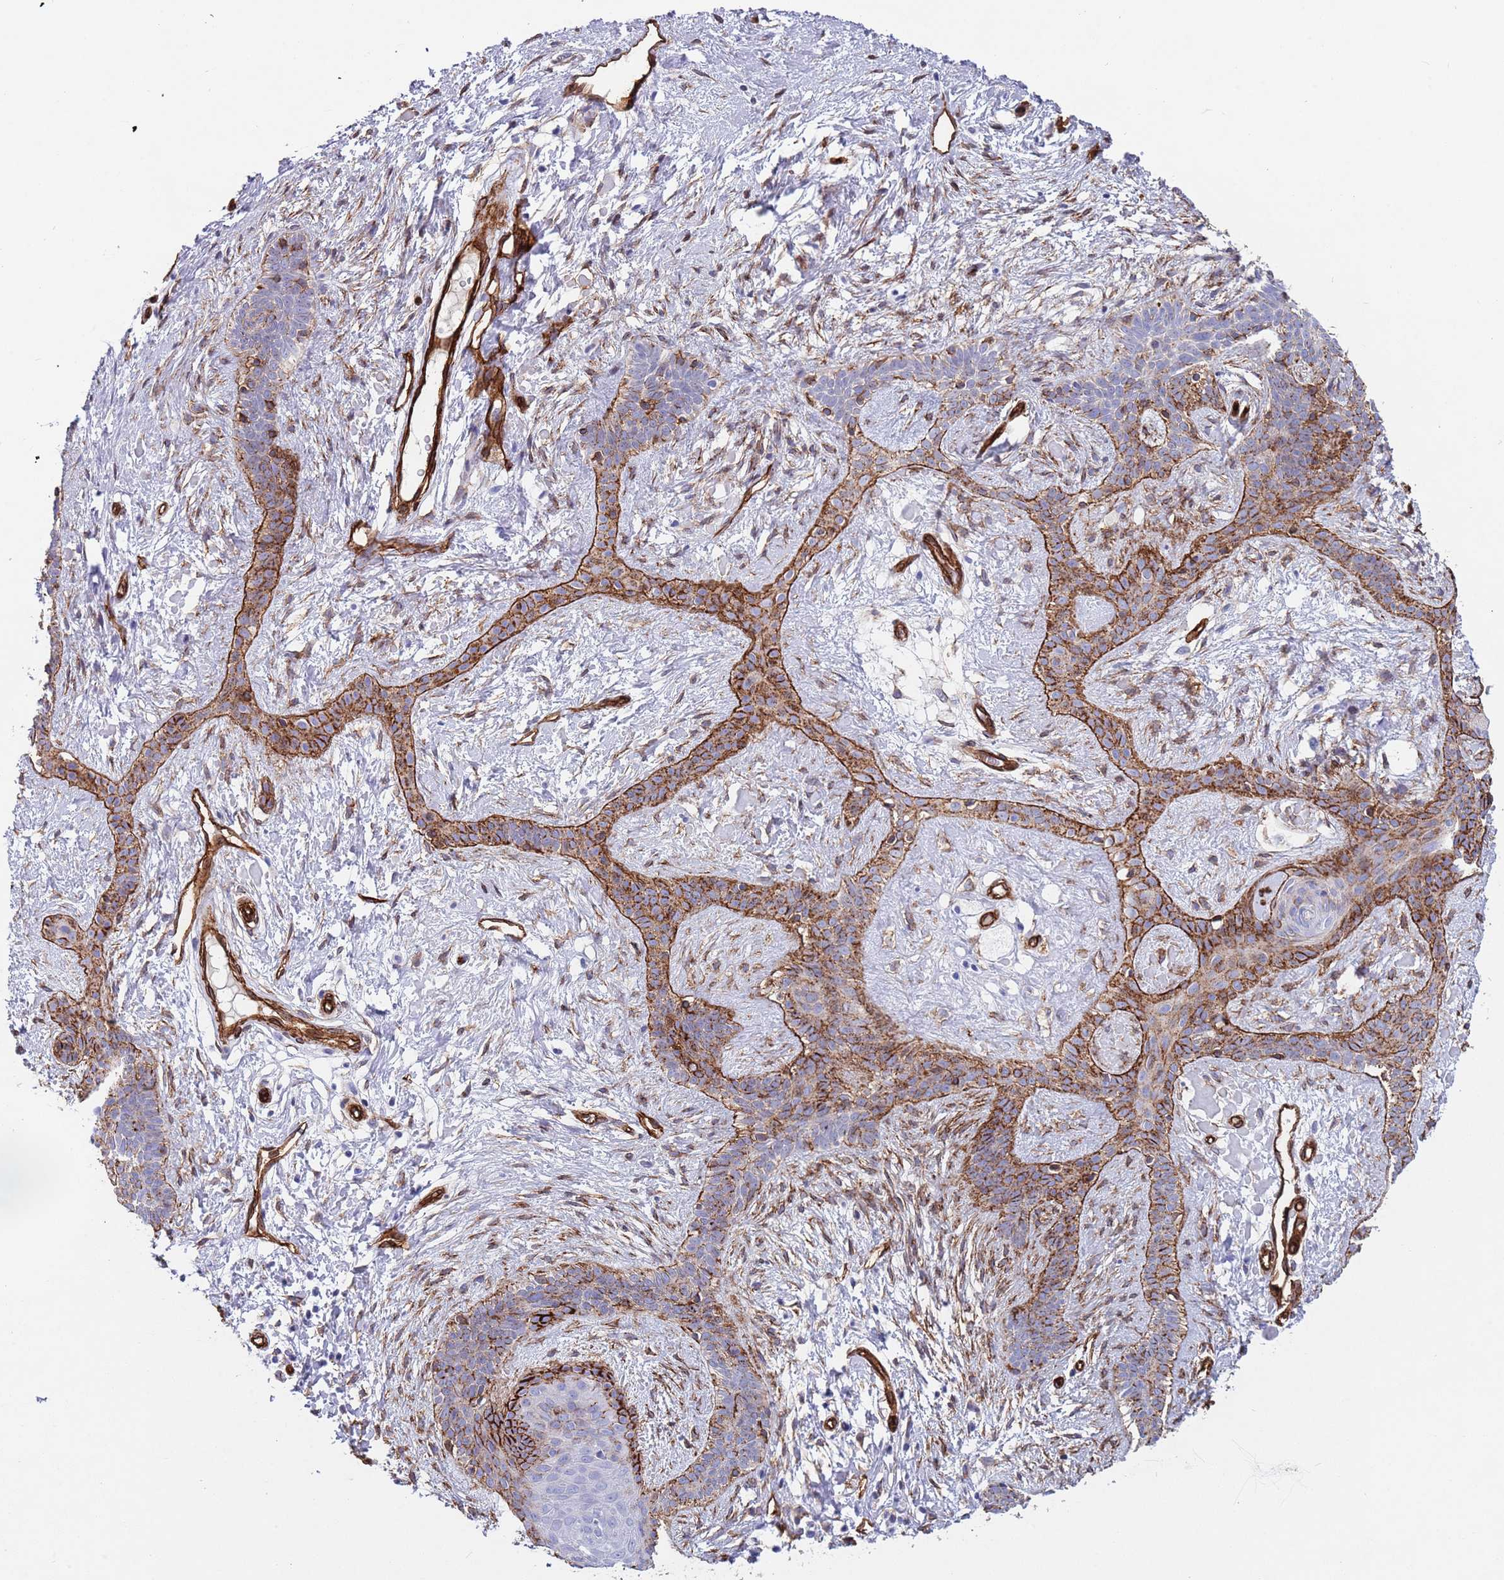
{"staining": {"intensity": "strong", "quantity": "25%-75%", "location": "cytoplasmic/membranous"}, "tissue": "skin cancer", "cell_type": "Tumor cells", "image_type": "cancer", "snomed": [{"axis": "morphology", "description": "Basal cell carcinoma"}, {"axis": "topography", "description": "Skin"}], "caption": "IHC of human skin cancer (basal cell carcinoma) exhibits high levels of strong cytoplasmic/membranous positivity in about 25%-75% of tumor cells.", "gene": "CAV2", "patient": {"sex": "male", "age": 78}}